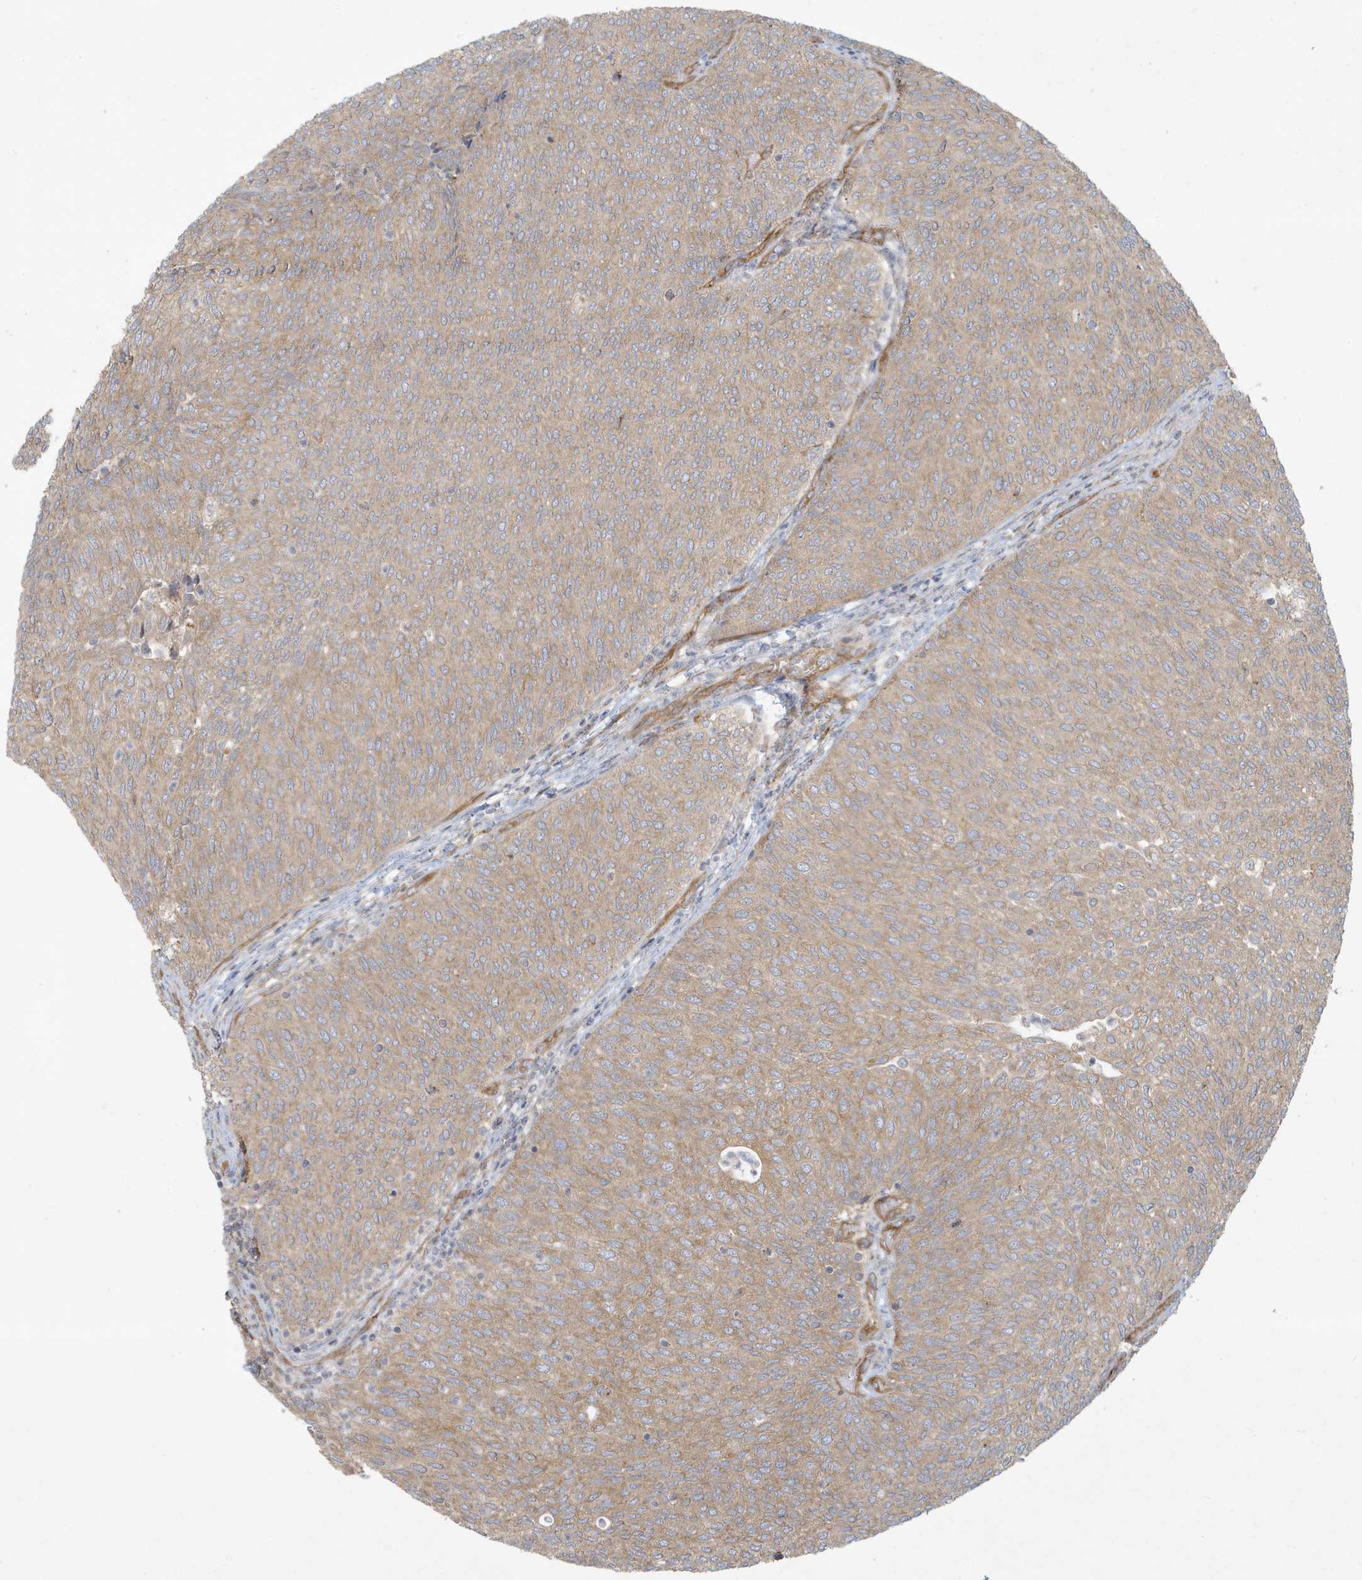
{"staining": {"intensity": "moderate", "quantity": ">75%", "location": "cytoplasmic/membranous"}, "tissue": "urothelial cancer", "cell_type": "Tumor cells", "image_type": "cancer", "snomed": [{"axis": "morphology", "description": "Urothelial carcinoma, Low grade"}, {"axis": "topography", "description": "Urinary bladder"}], "caption": "Urothelial cancer tissue reveals moderate cytoplasmic/membranous staining in about >75% of tumor cells Nuclei are stained in blue.", "gene": "ATP23", "patient": {"sex": "female", "age": 79}}